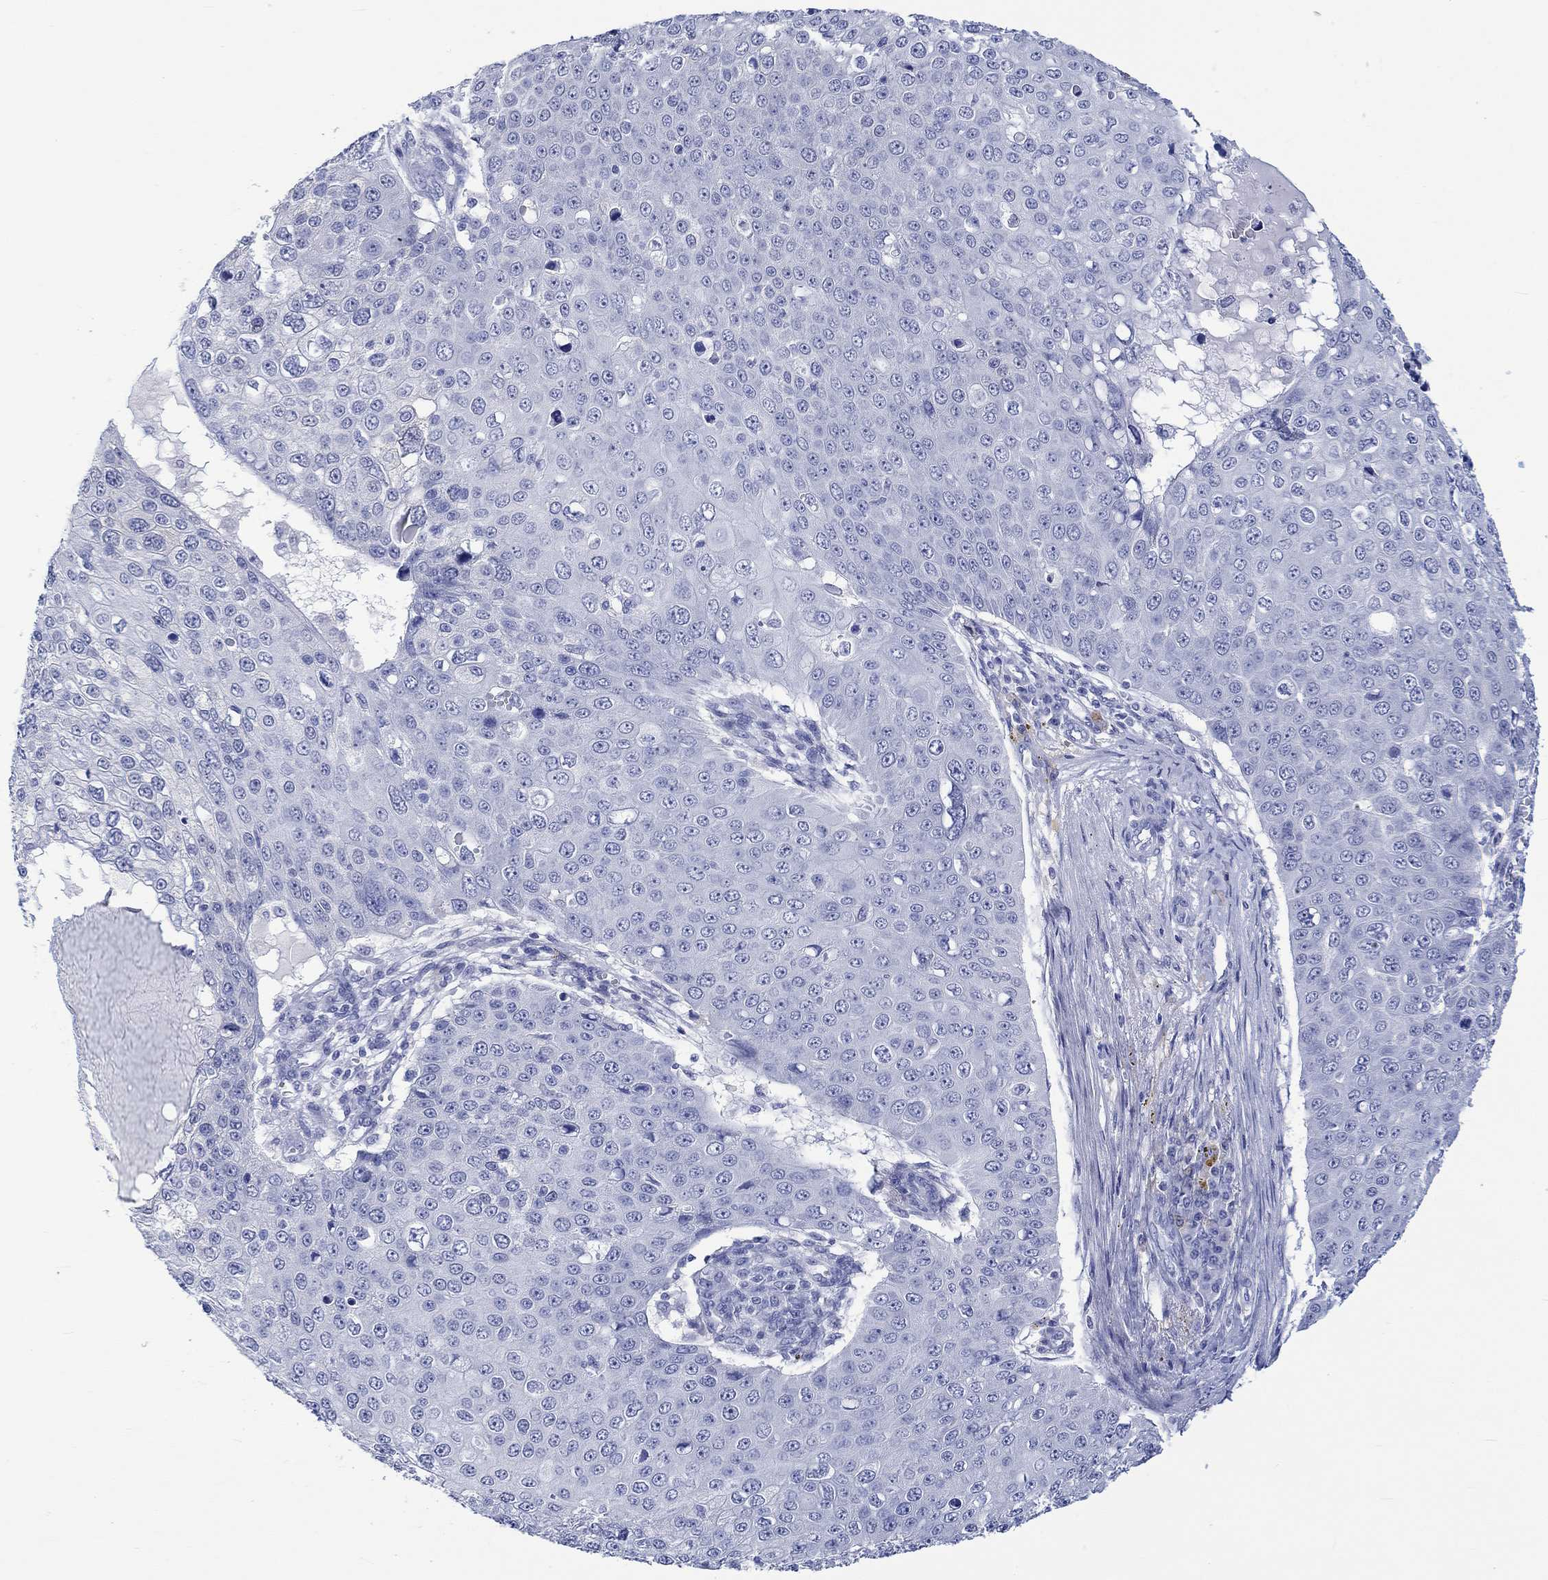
{"staining": {"intensity": "negative", "quantity": "none", "location": "none"}, "tissue": "skin cancer", "cell_type": "Tumor cells", "image_type": "cancer", "snomed": [{"axis": "morphology", "description": "Squamous cell carcinoma, NOS"}, {"axis": "topography", "description": "Skin"}], "caption": "A high-resolution image shows immunohistochemistry staining of skin cancer (squamous cell carcinoma), which exhibits no significant staining in tumor cells. The staining is performed using DAB (3,3'-diaminobenzidine) brown chromogen with nuclei counter-stained in using hematoxylin.", "gene": "MSI1", "patient": {"sex": "male", "age": 71}}